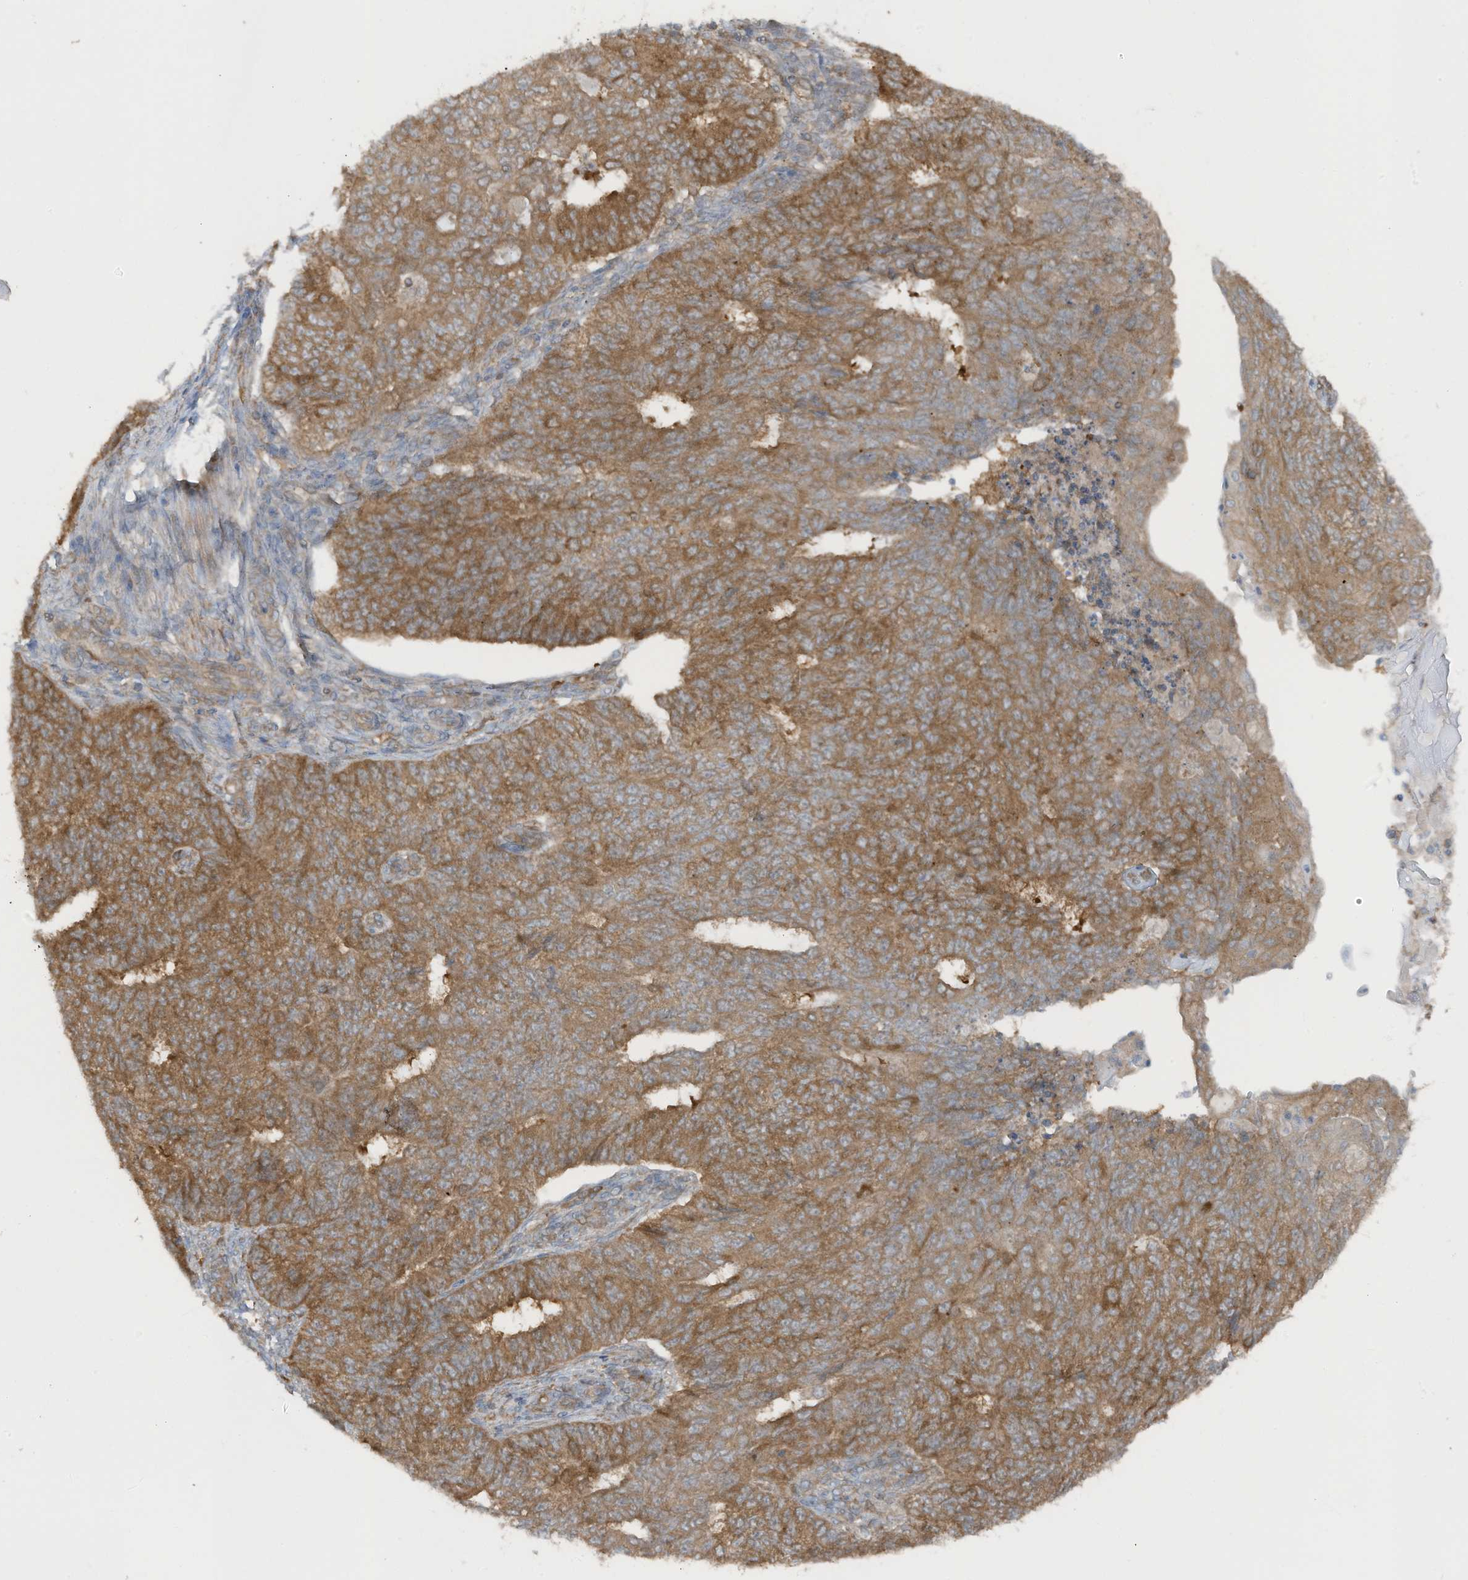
{"staining": {"intensity": "moderate", "quantity": ">75%", "location": "cytoplasmic/membranous"}, "tissue": "endometrial cancer", "cell_type": "Tumor cells", "image_type": "cancer", "snomed": [{"axis": "morphology", "description": "Adenocarcinoma, NOS"}, {"axis": "topography", "description": "Endometrium"}], "caption": "High-magnification brightfield microscopy of adenocarcinoma (endometrial) stained with DAB (brown) and counterstained with hematoxylin (blue). tumor cells exhibit moderate cytoplasmic/membranous expression is identified in about>75% of cells. Using DAB (3,3'-diaminobenzidine) (brown) and hematoxylin (blue) stains, captured at high magnification using brightfield microscopy.", "gene": "TXNDC9", "patient": {"sex": "female", "age": 32}}